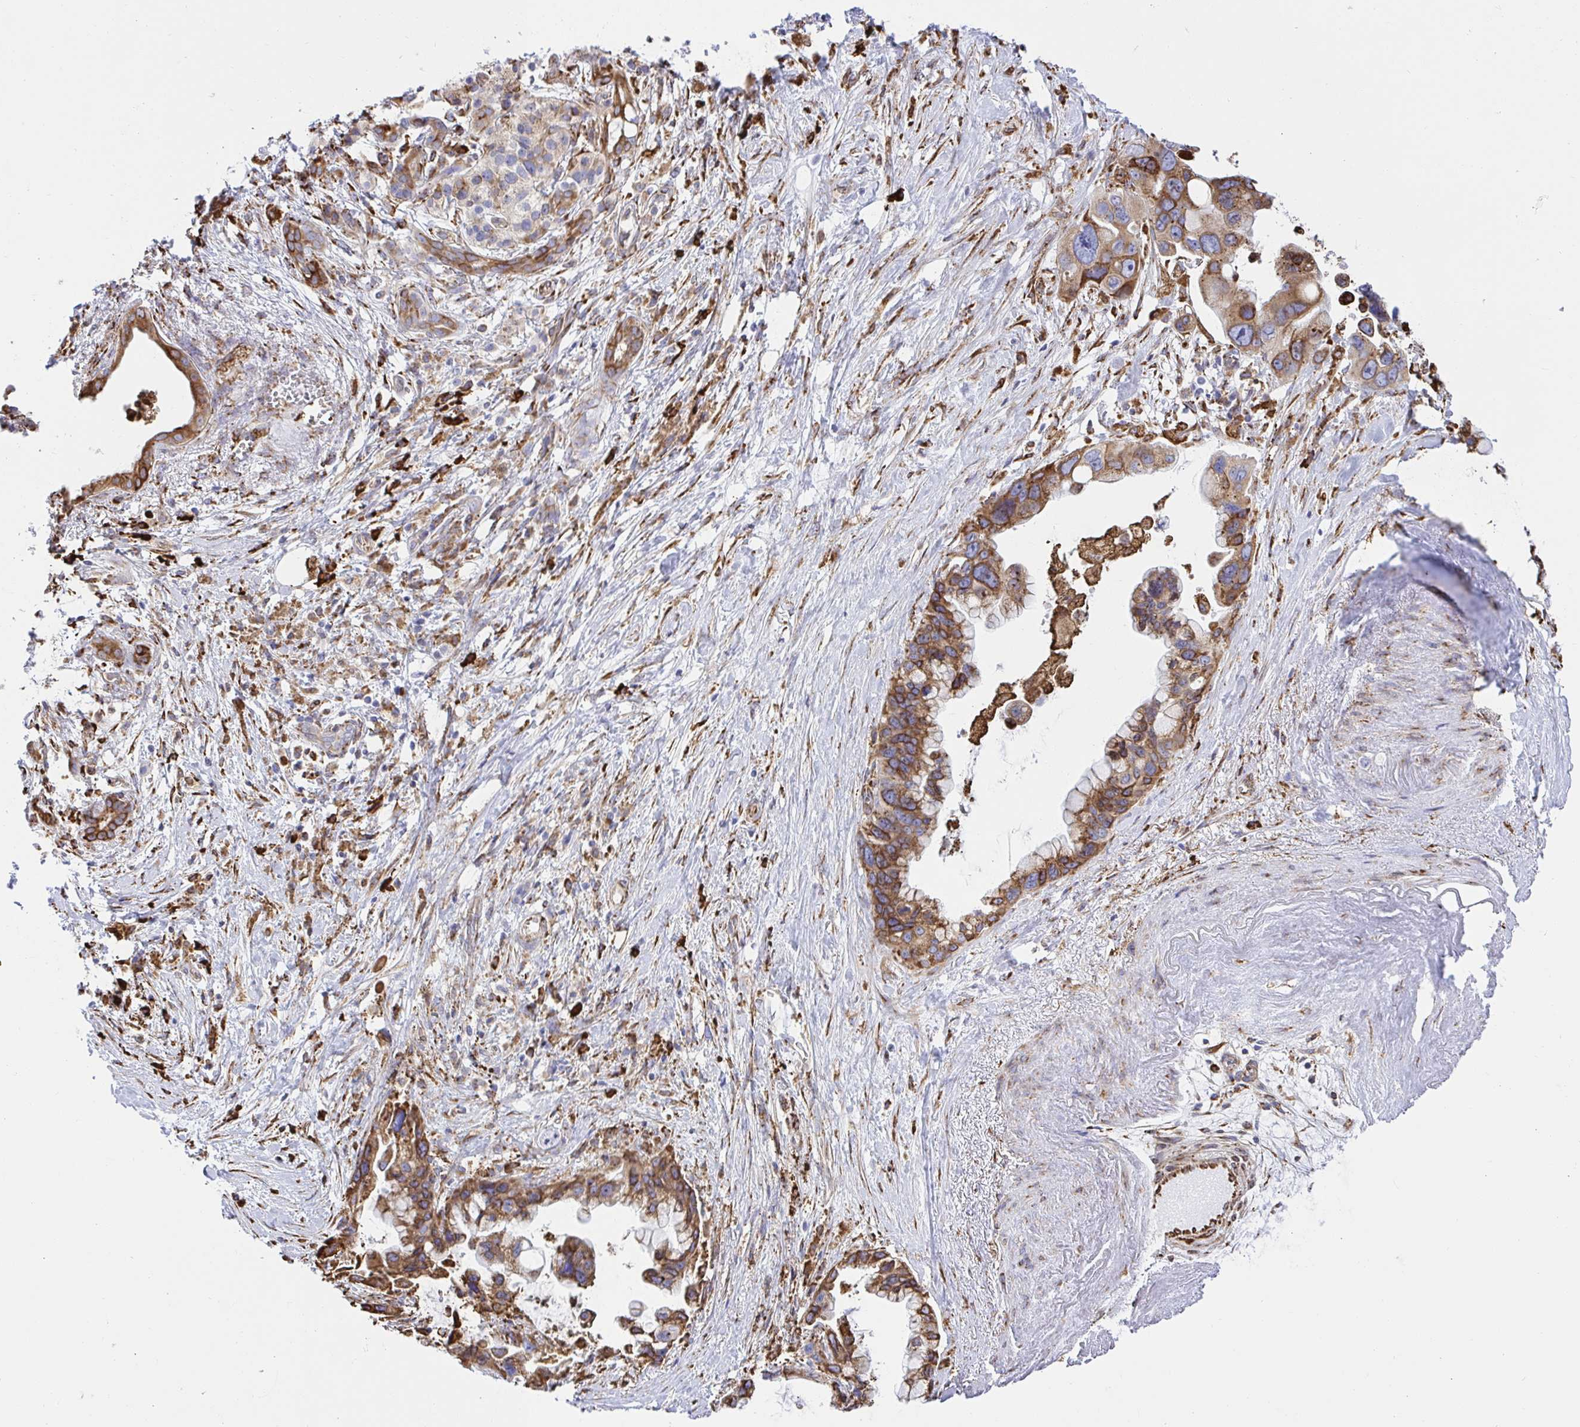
{"staining": {"intensity": "moderate", "quantity": ">75%", "location": "cytoplasmic/membranous"}, "tissue": "pancreatic cancer", "cell_type": "Tumor cells", "image_type": "cancer", "snomed": [{"axis": "morphology", "description": "Adenocarcinoma, NOS"}, {"axis": "topography", "description": "Pancreas"}], "caption": "An image of adenocarcinoma (pancreatic) stained for a protein demonstrates moderate cytoplasmic/membranous brown staining in tumor cells. (brown staining indicates protein expression, while blue staining denotes nuclei).", "gene": "CLGN", "patient": {"sex": "female", "age": 83}}